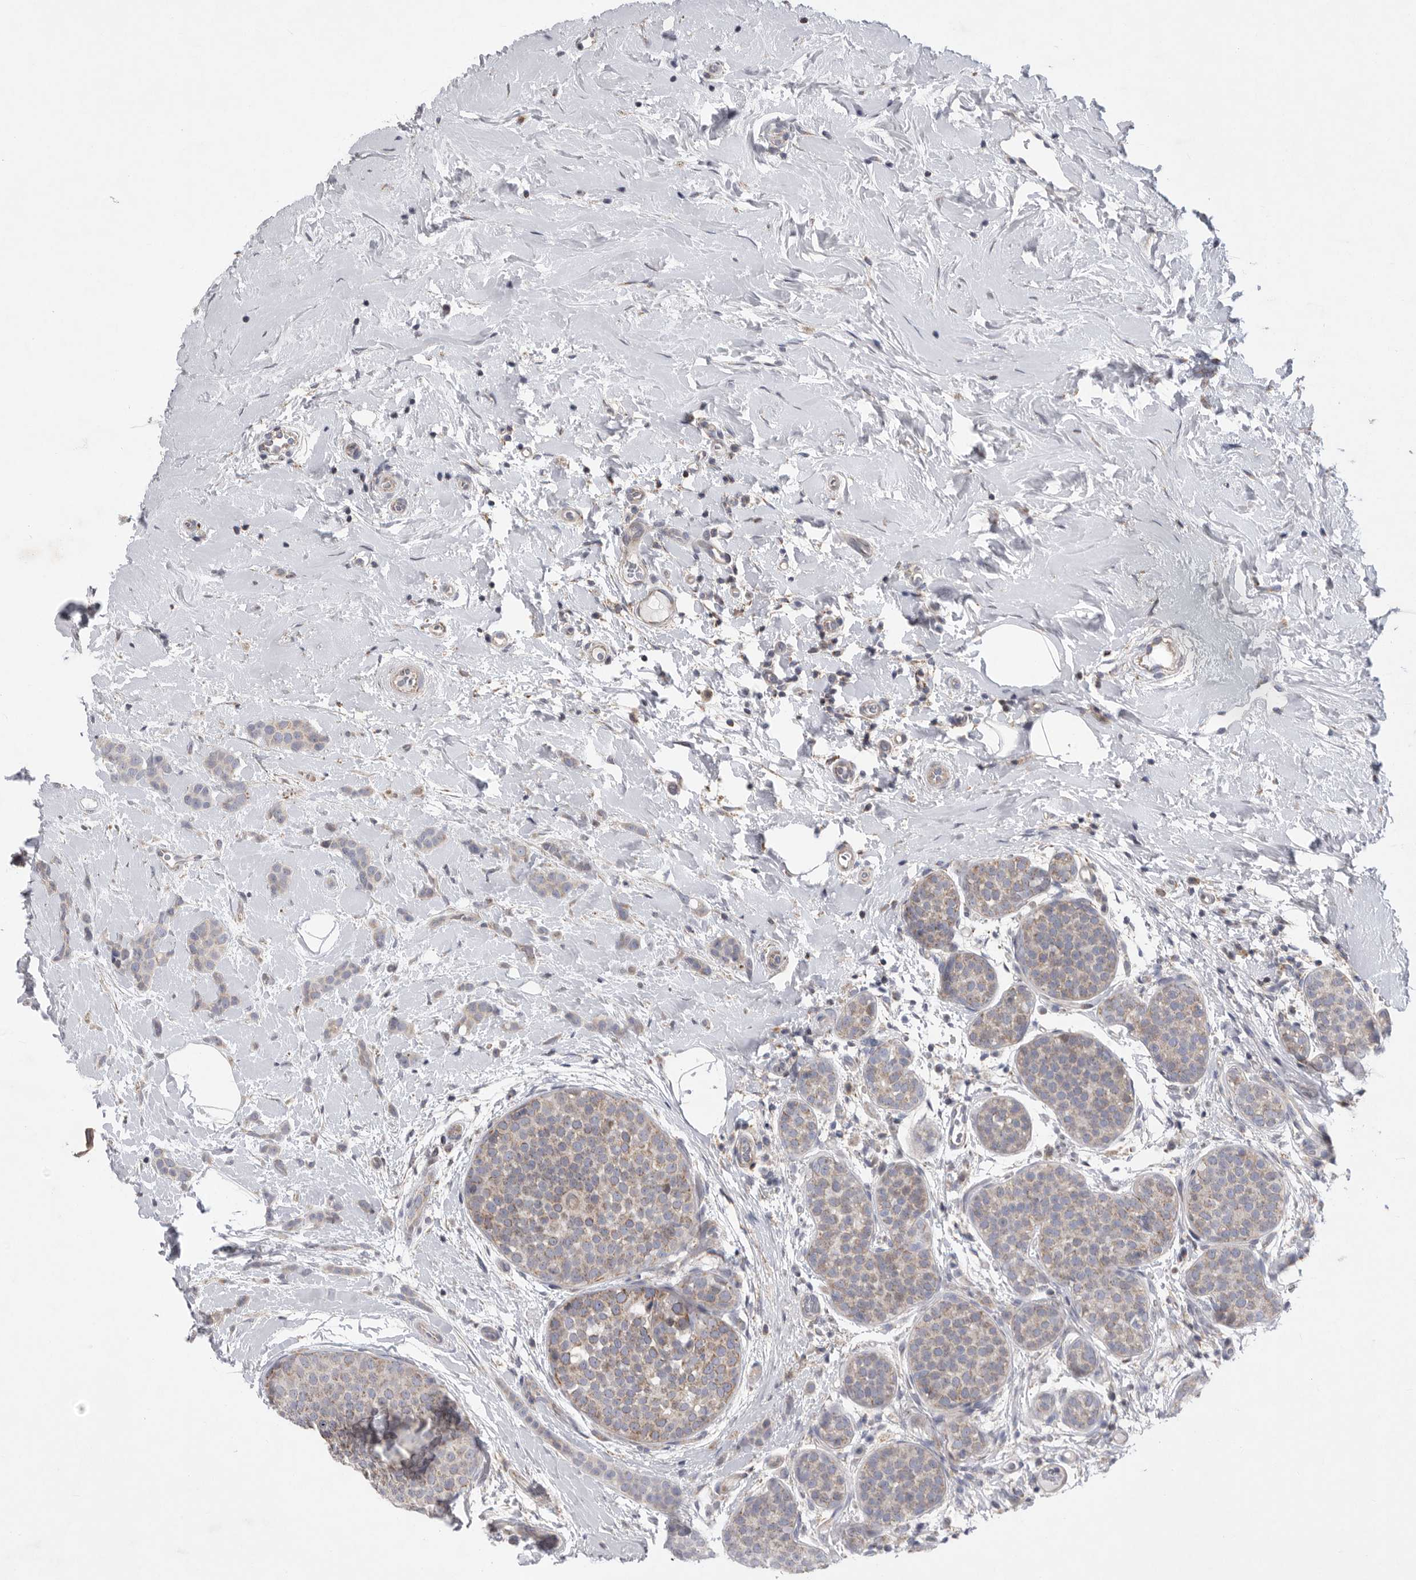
{"staining": {"intensity": "negative", "quantity": "none", "location": "none"}, "tissue": "breast cancer", "cell_type": "Tumor cells", "image_type": "cancer", "snomed": [{"axis": "morphology", "description": "Lobular carcinoma, in situ"}, {"axis": "morphology", "description": "Lobular carcinoma"}, {"axis": "topography", "description": "Breast"}], "caption": "Immunohistochemical staining of lobular carcinoma (breast) exhibits no significant staining in tumor cells.", "gene": "MPZL1", "patient": {"sex": "female", "age": 41}}